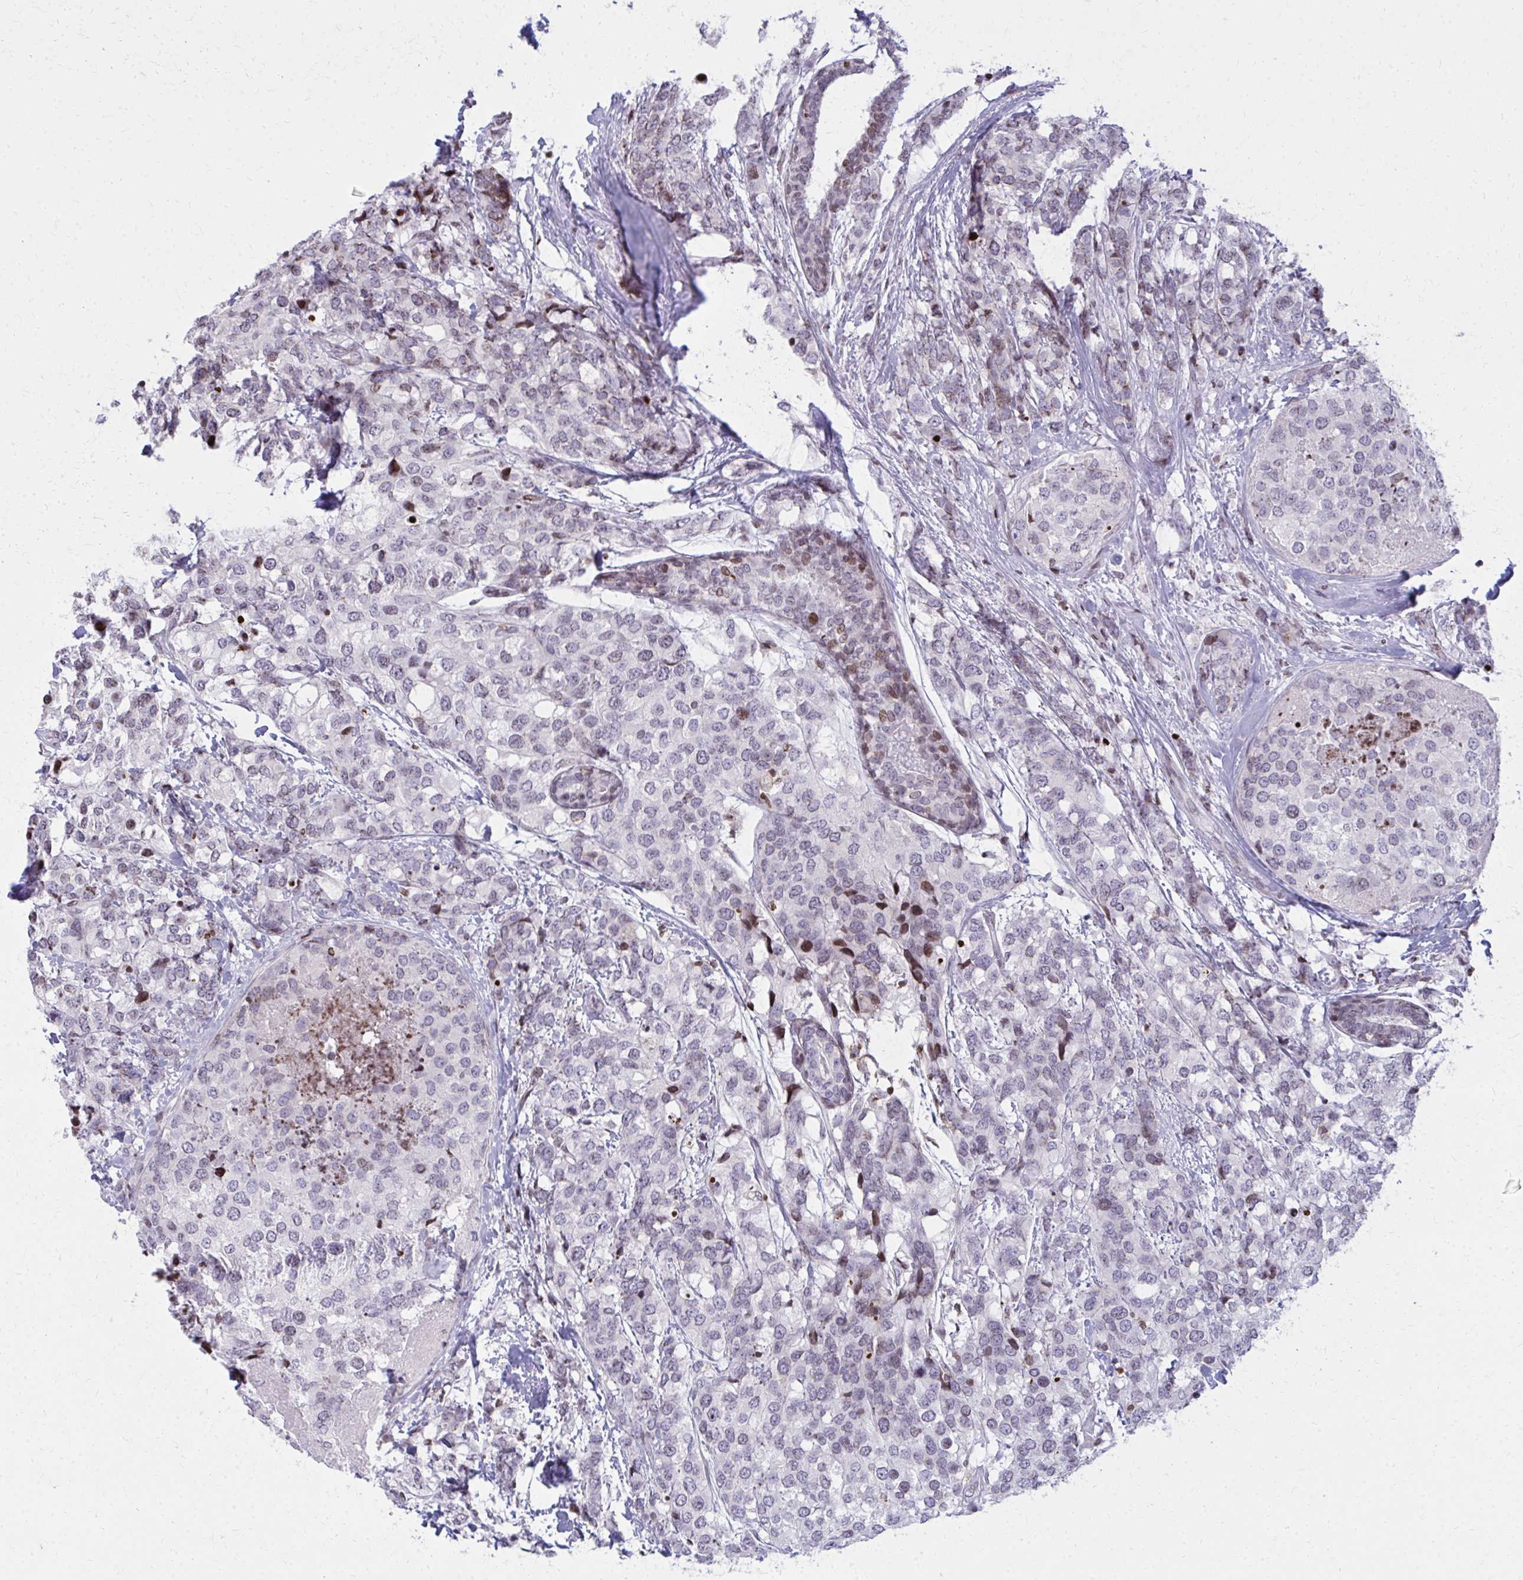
{"staining": {"intensity": "weak", "quantity": "<25%", "location": "nuclear"}, "tissue": "breast cancer", "cell_type": "Tumor cells", "image_type": "cancer", "snomed": [{"axis": "morphology", "description": "Lobular carcinoma"}, {"axis": "topography", "description": "Breast"}], "caption": "A photomicrograph of breast cancer stained for a protein shows no brown staining in tumor cells. (DAB (3,3'-diaminobenzidine) immunohistochemistry with hematoxylin counter stain).", "gene": "AP5M1", "patient": {"sex": "female", "age": 59}}